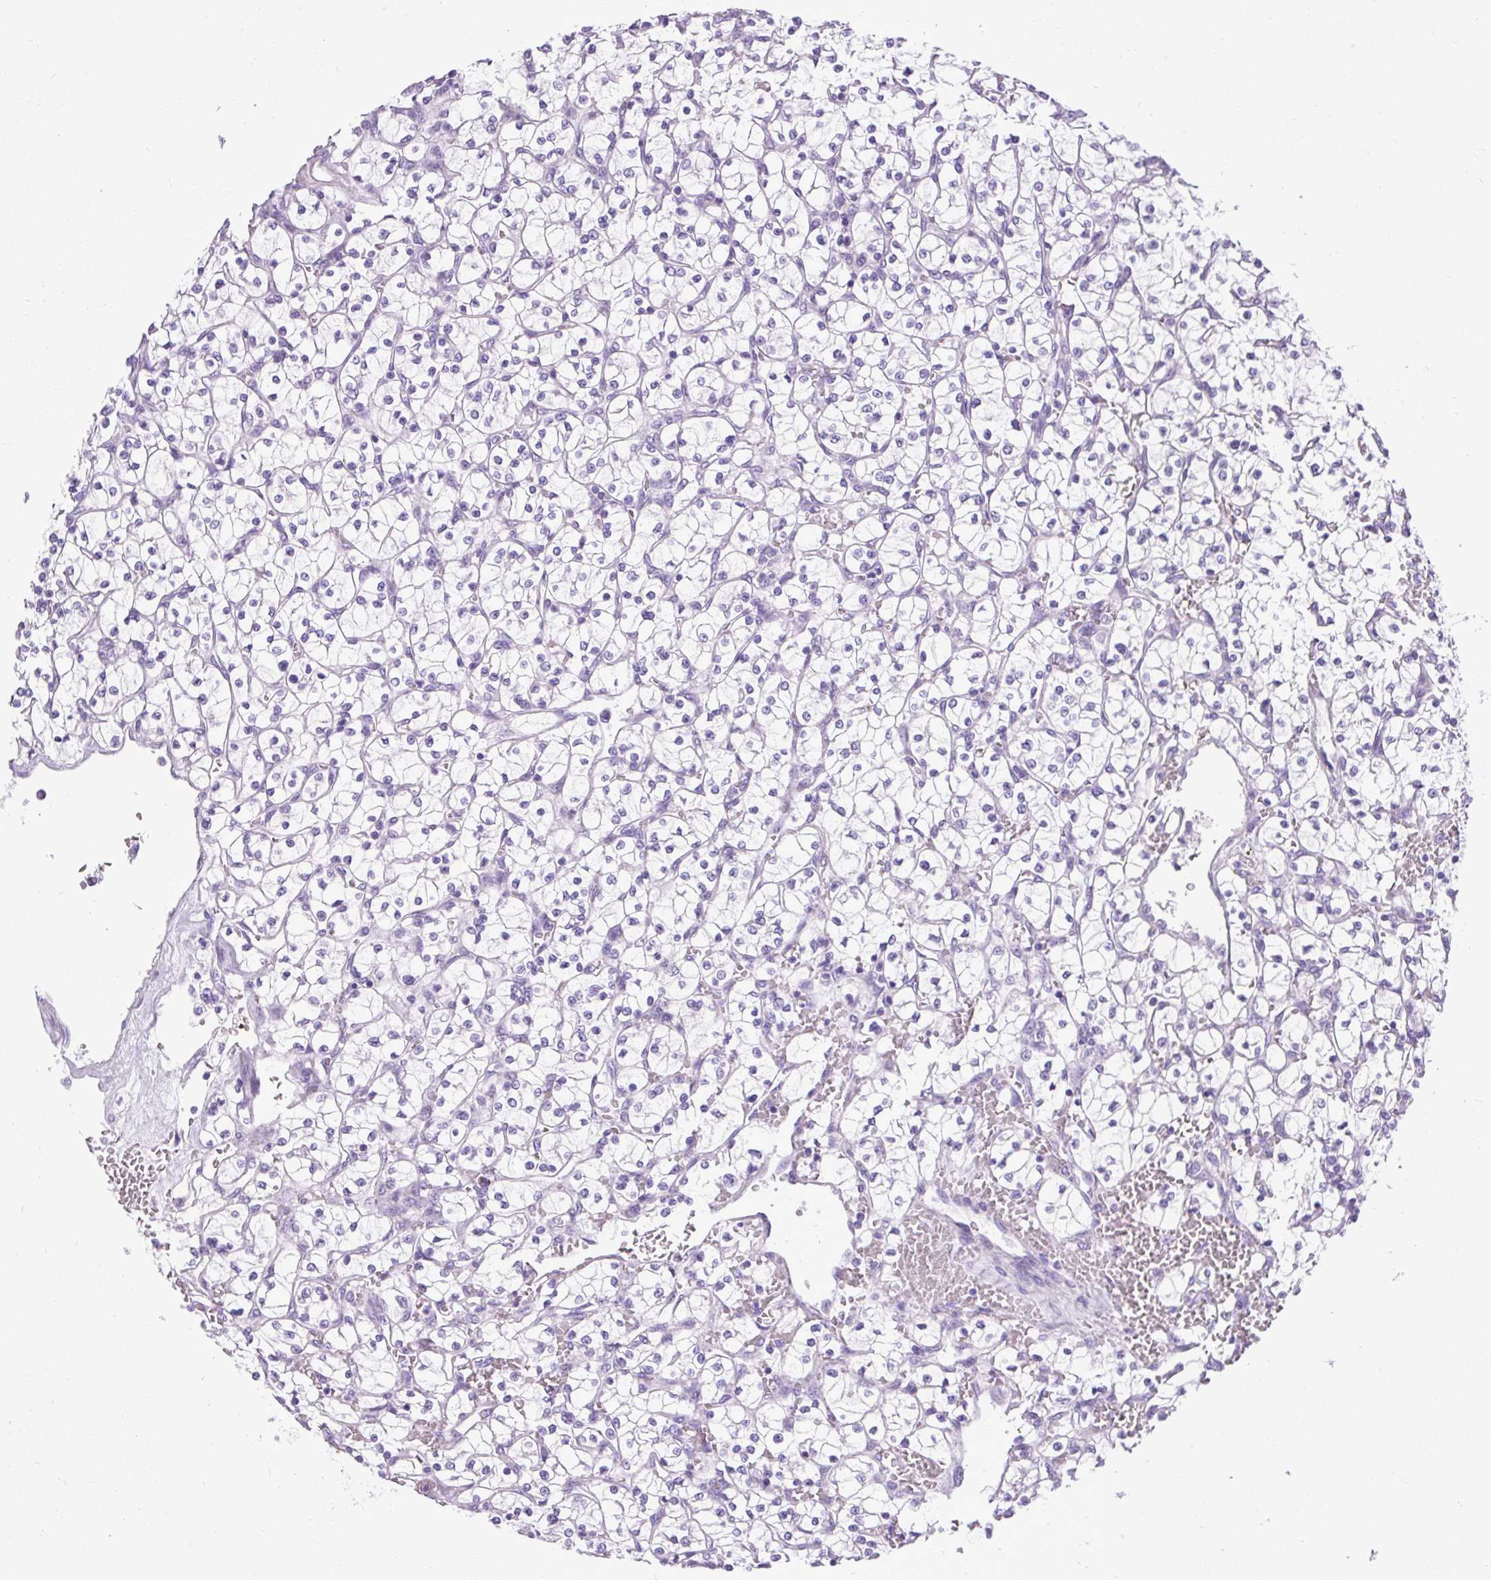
{"staining": {"intensity": "negative", "quantity": "none", "location": "none"}, "tissue": "renal cancer", "cell_type": "Tumor cells", "image_type": "cancer", "snomed": [{"axis": "morphology", "description": "Adenocarcinoma, NOS"}, {"axis": "topography", "description": "Kidney"}], "caption": "DAB immunohistochemical staining of human renal cancer demonstrates no significant positivity in tumor cells. (Stains: DAB (3,3'-diaminobenzidine) IHC with hematoxylin counter stain, Microscopy: brightfield microscopy at high magnification).", "gene": "DPP6", "patient": {"sex": "female", "age": 64}}